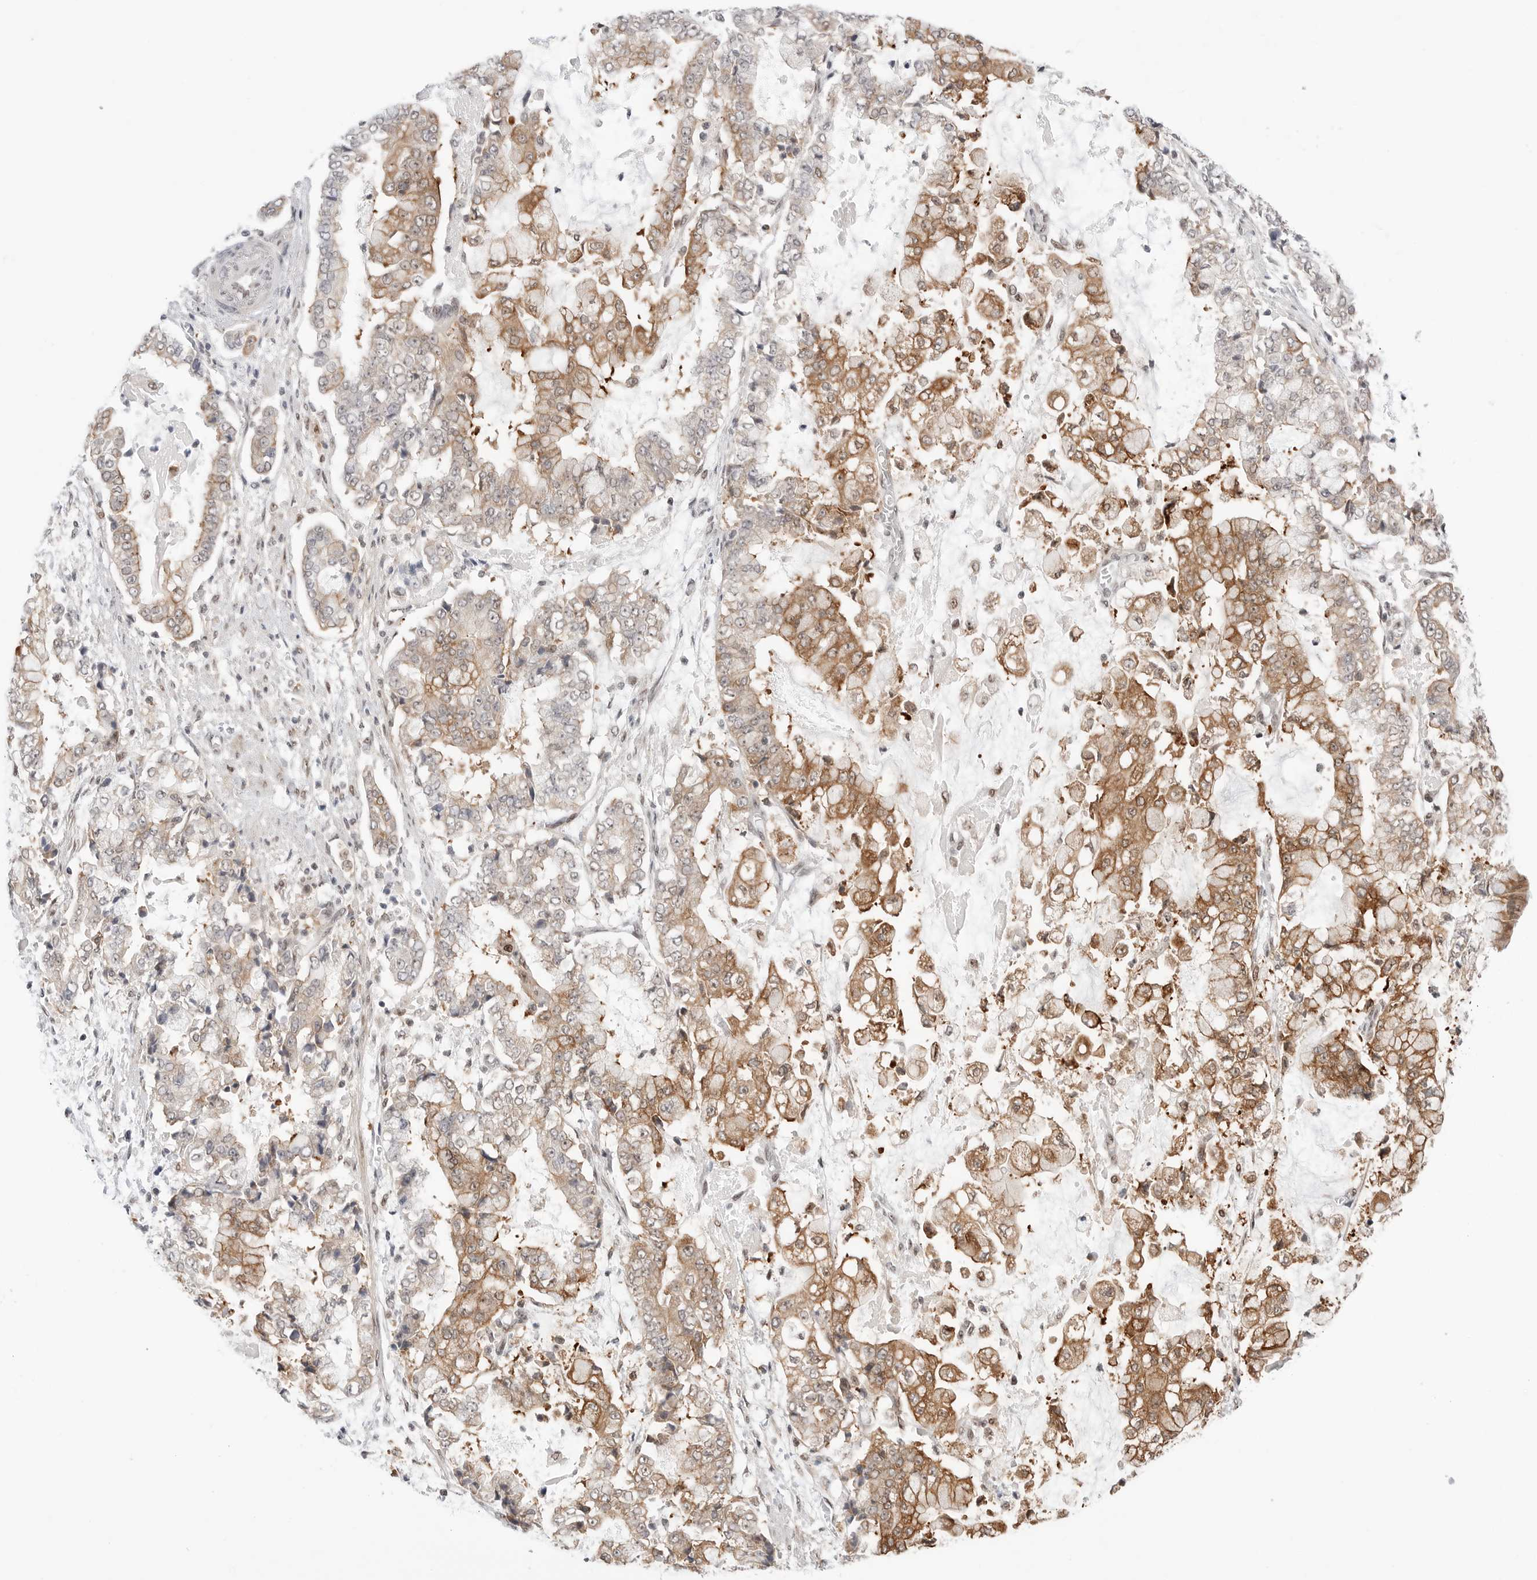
{"staining": {"intensity": "moderate", "quantity": ">75%", "location": "cytoplasmic/membranous"}, "tissue": "stomach cancer", "cell_type": "Tumor cells", "image_type": "cancer", "snomed": [{"axis": "morphology", "description": "Adenocarcinoma, NOS"}, {"axis": "topography", "description": "Stomach"}], "caption": "The histopathology image exhibits staining of stomach cancer, revealing moderate cytoplasmic/membranous protein positivity (brown color) within tumor cells.", "gene": "C1orf162", "patient": {"sex": "male", "age": 76}}